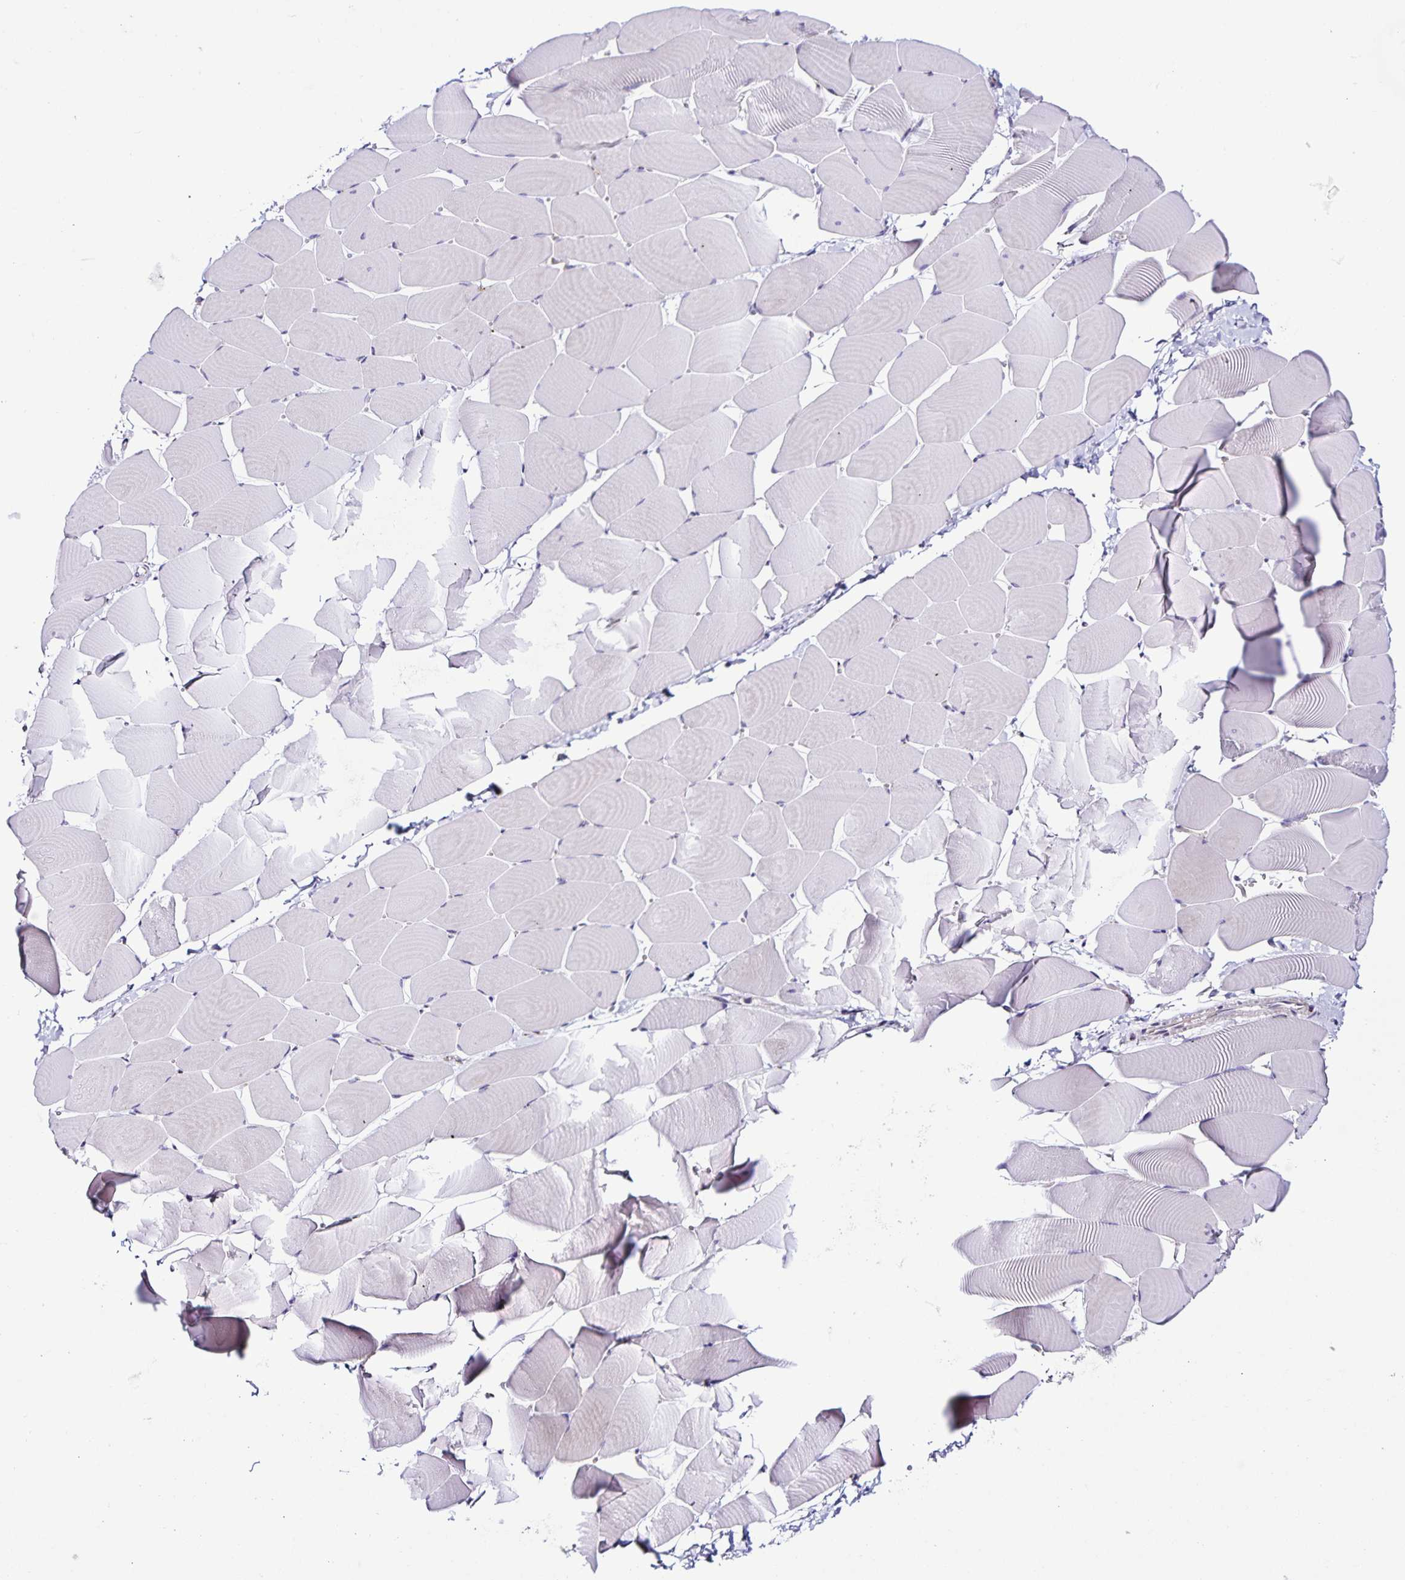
{"staining": {"intensity": "negative", "quantity": "none", "location": "none"}, "tissue": "skeletal muscle", "cell_type": "Myocytes", "image_type": "normal", "snomed": [{"axis": "morphology", "description": "Normal tissue, NOS"}, {"axis": "topography", "description": "Skeletal muscle"}], "caption": "Protein analysis of normal skeletal muscle reveals no significant expression in myocytes.", "gene": "OSBPL5", "patient": {"sex": "male", "age": 25}}